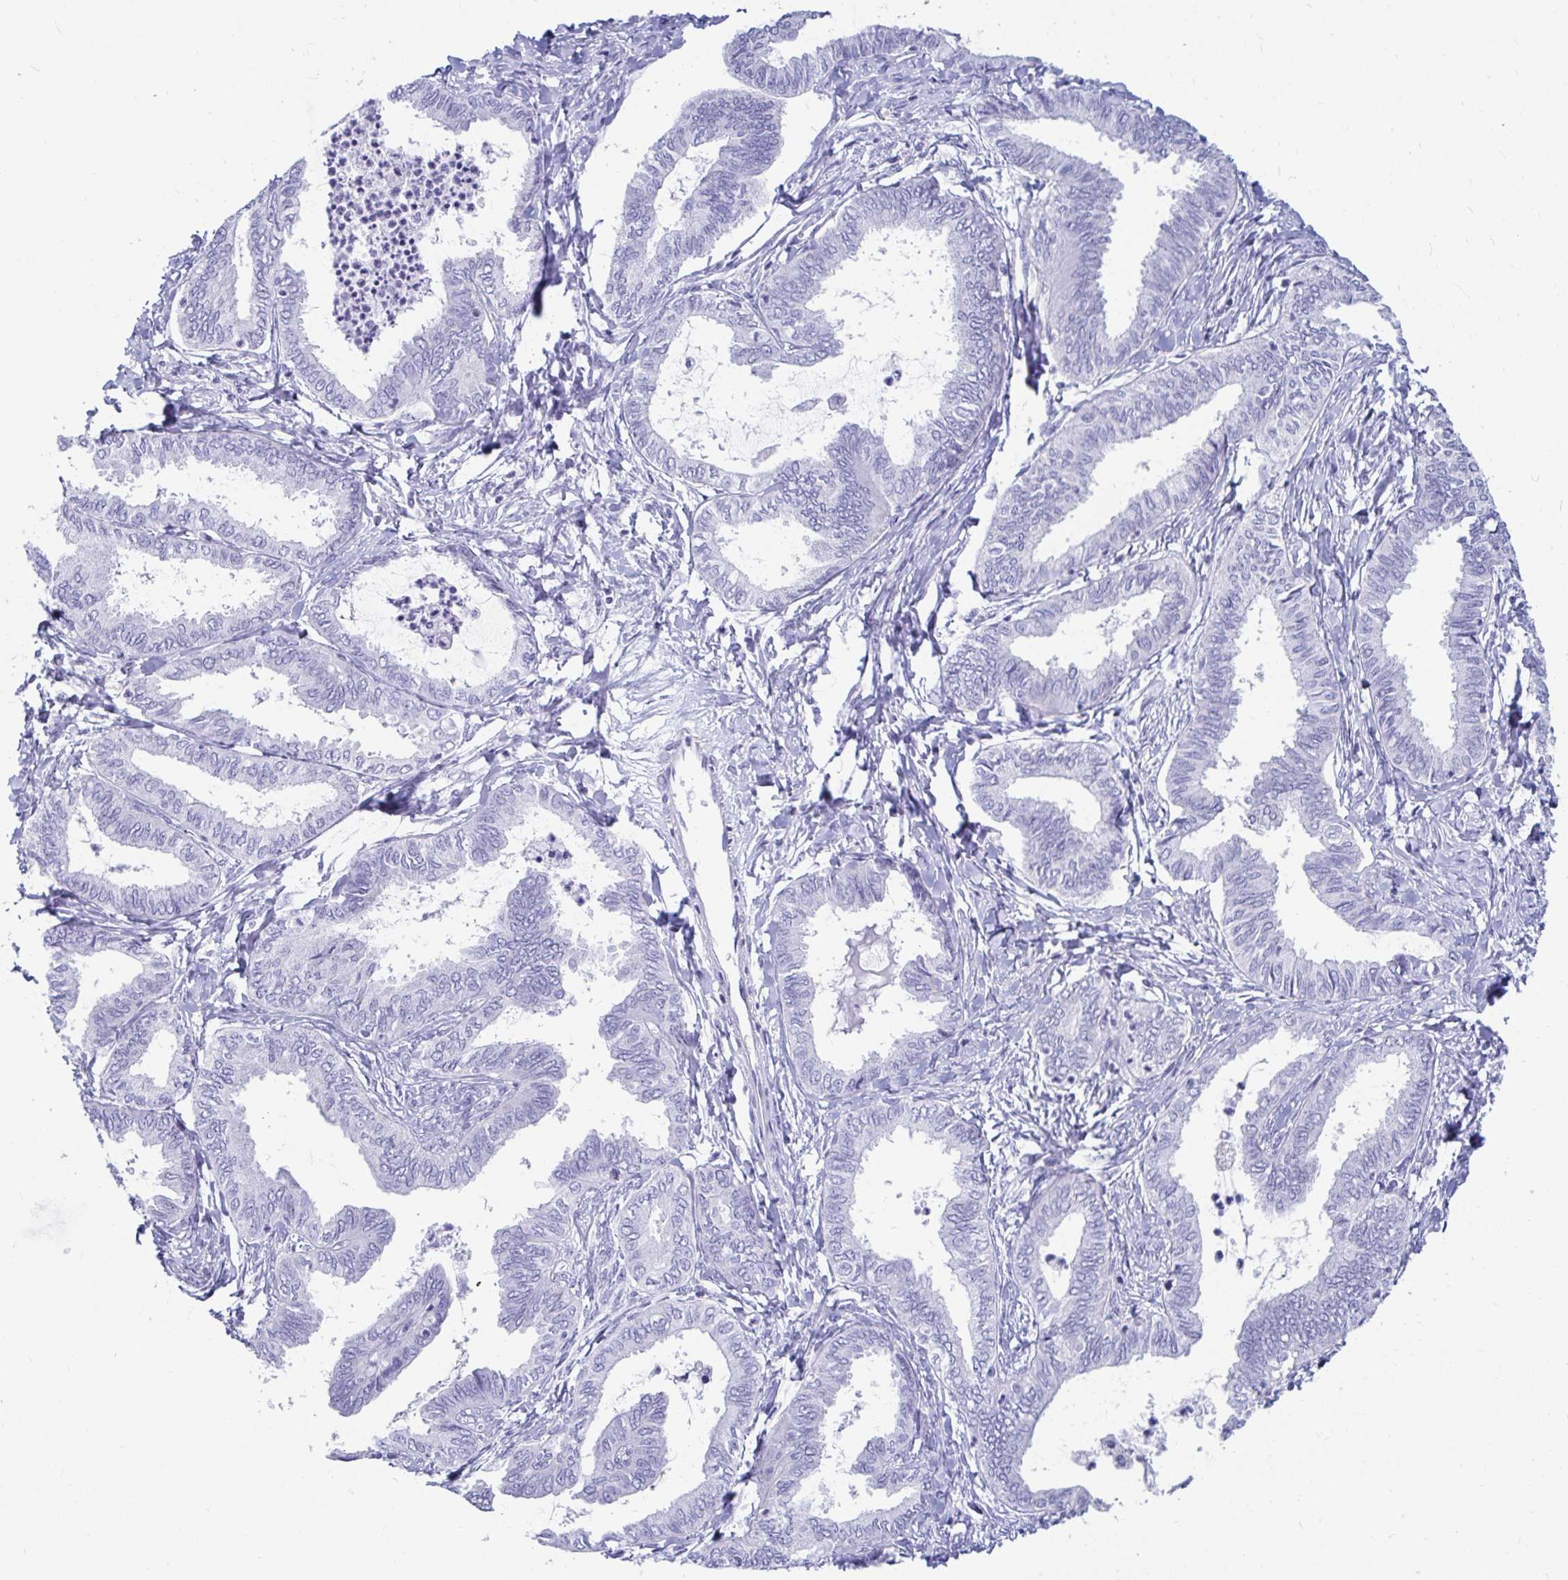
{"staining": {"intensity": "negative", "quantity": "none", "location": "none"}, "tissue": "ovarian cancer", "cell_type": "Tumor cells", "image_type": "cancer", "snomed": [{"axis": "morphology", "description": "Carcinoma, endometroid"}, {"axis": "topography", "description": "Ovary"}], "caption": "Immunohistochemistry photomicrograph of neoplastic tissue: human ovarian cancer (endometroid carcinoma) stained with DAB (3,3'-diaminobenzidine) demonstrates no significant protein staining in tumor cells.", "gene": "ZPBP2", "patient": {"sex": "female", "age": 70}}